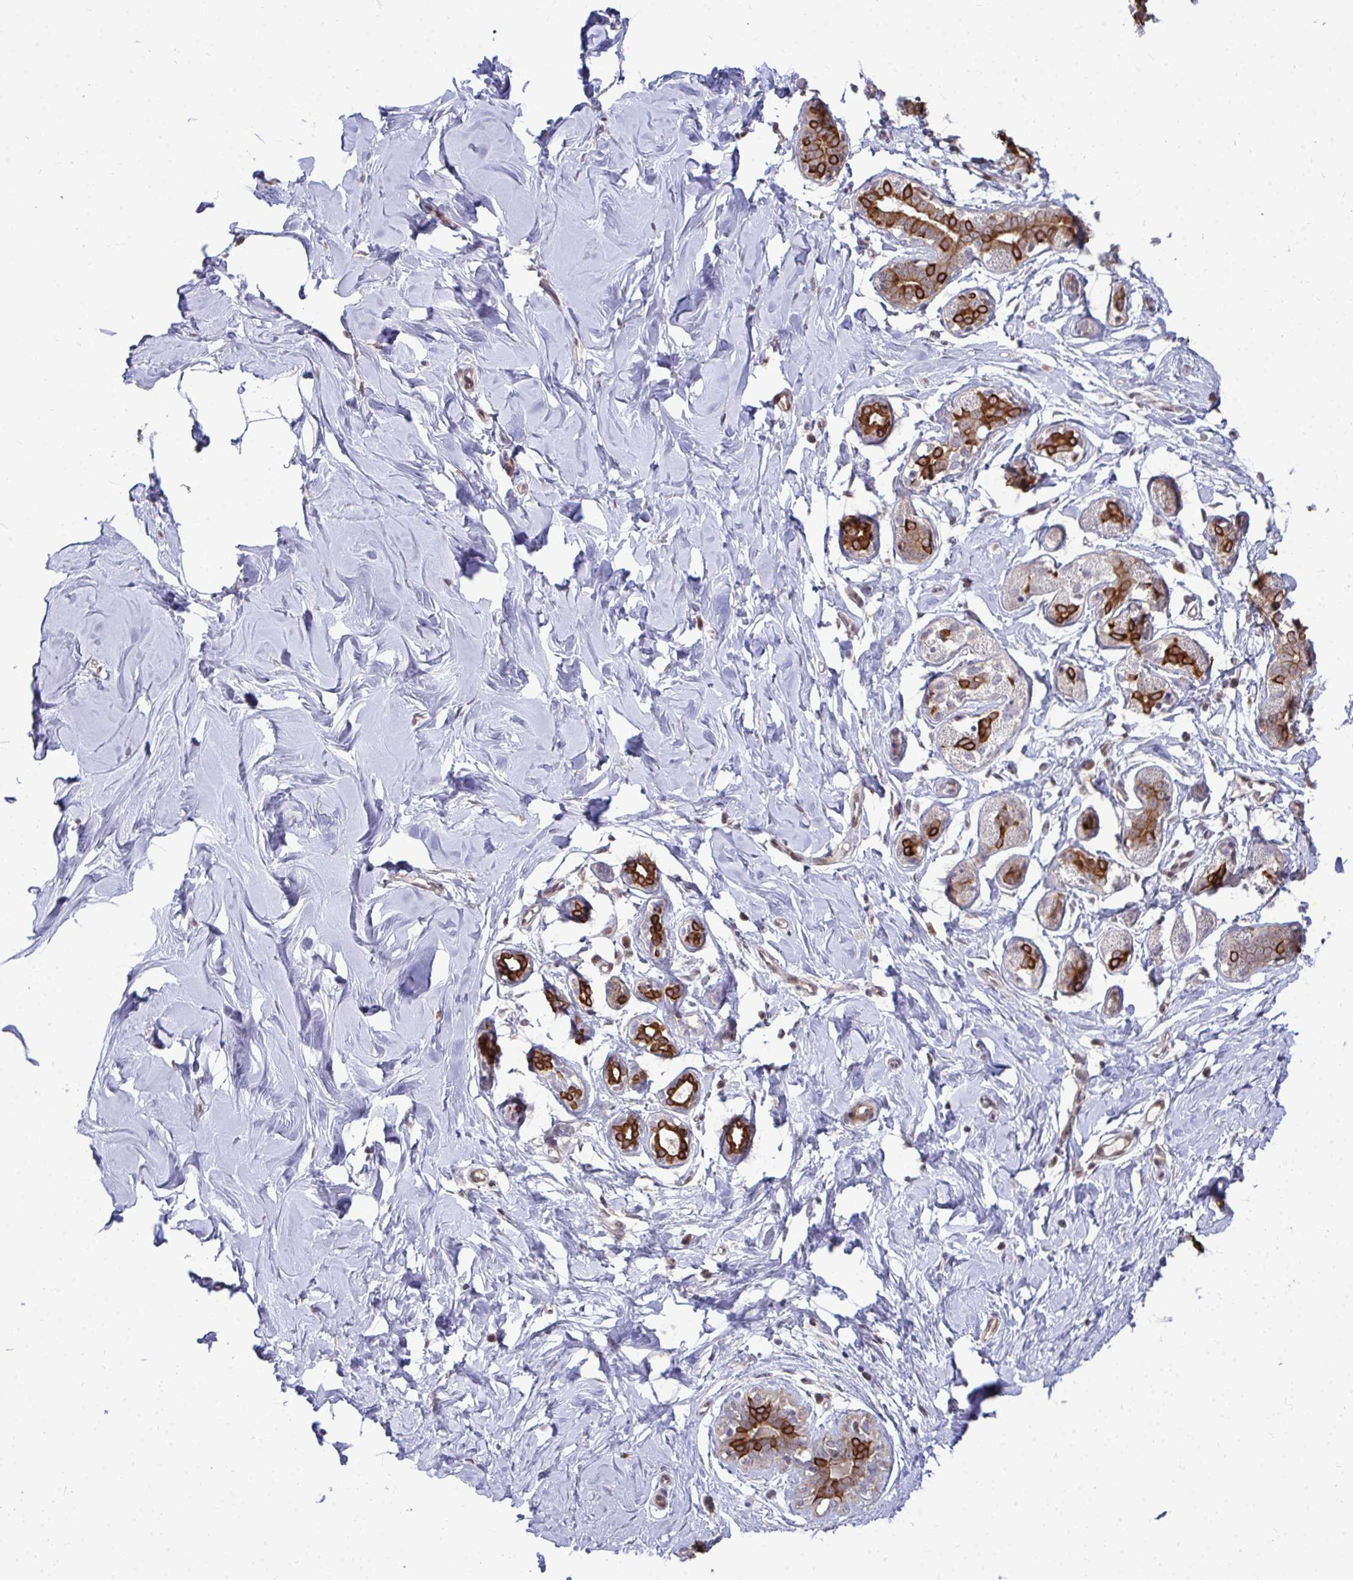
{"staining": {"intensity": "negative", "quantity": "none", "location": "none"}, "tissue": "breast", "cell_type": "Adipocytes", "image_type": "normal", "snomed": [{"axis": "morphology", "description": "Normal tissue, NOS"}, {"axis": "topography", "description": "Breast"}], "caption": "An immunohistochemistry photomicrograph of unremarkable breast is shown. There is no staining in adipocytes of breast.", "gene": "TRIM44", "patient": {"sex": "female", "age": 27}}